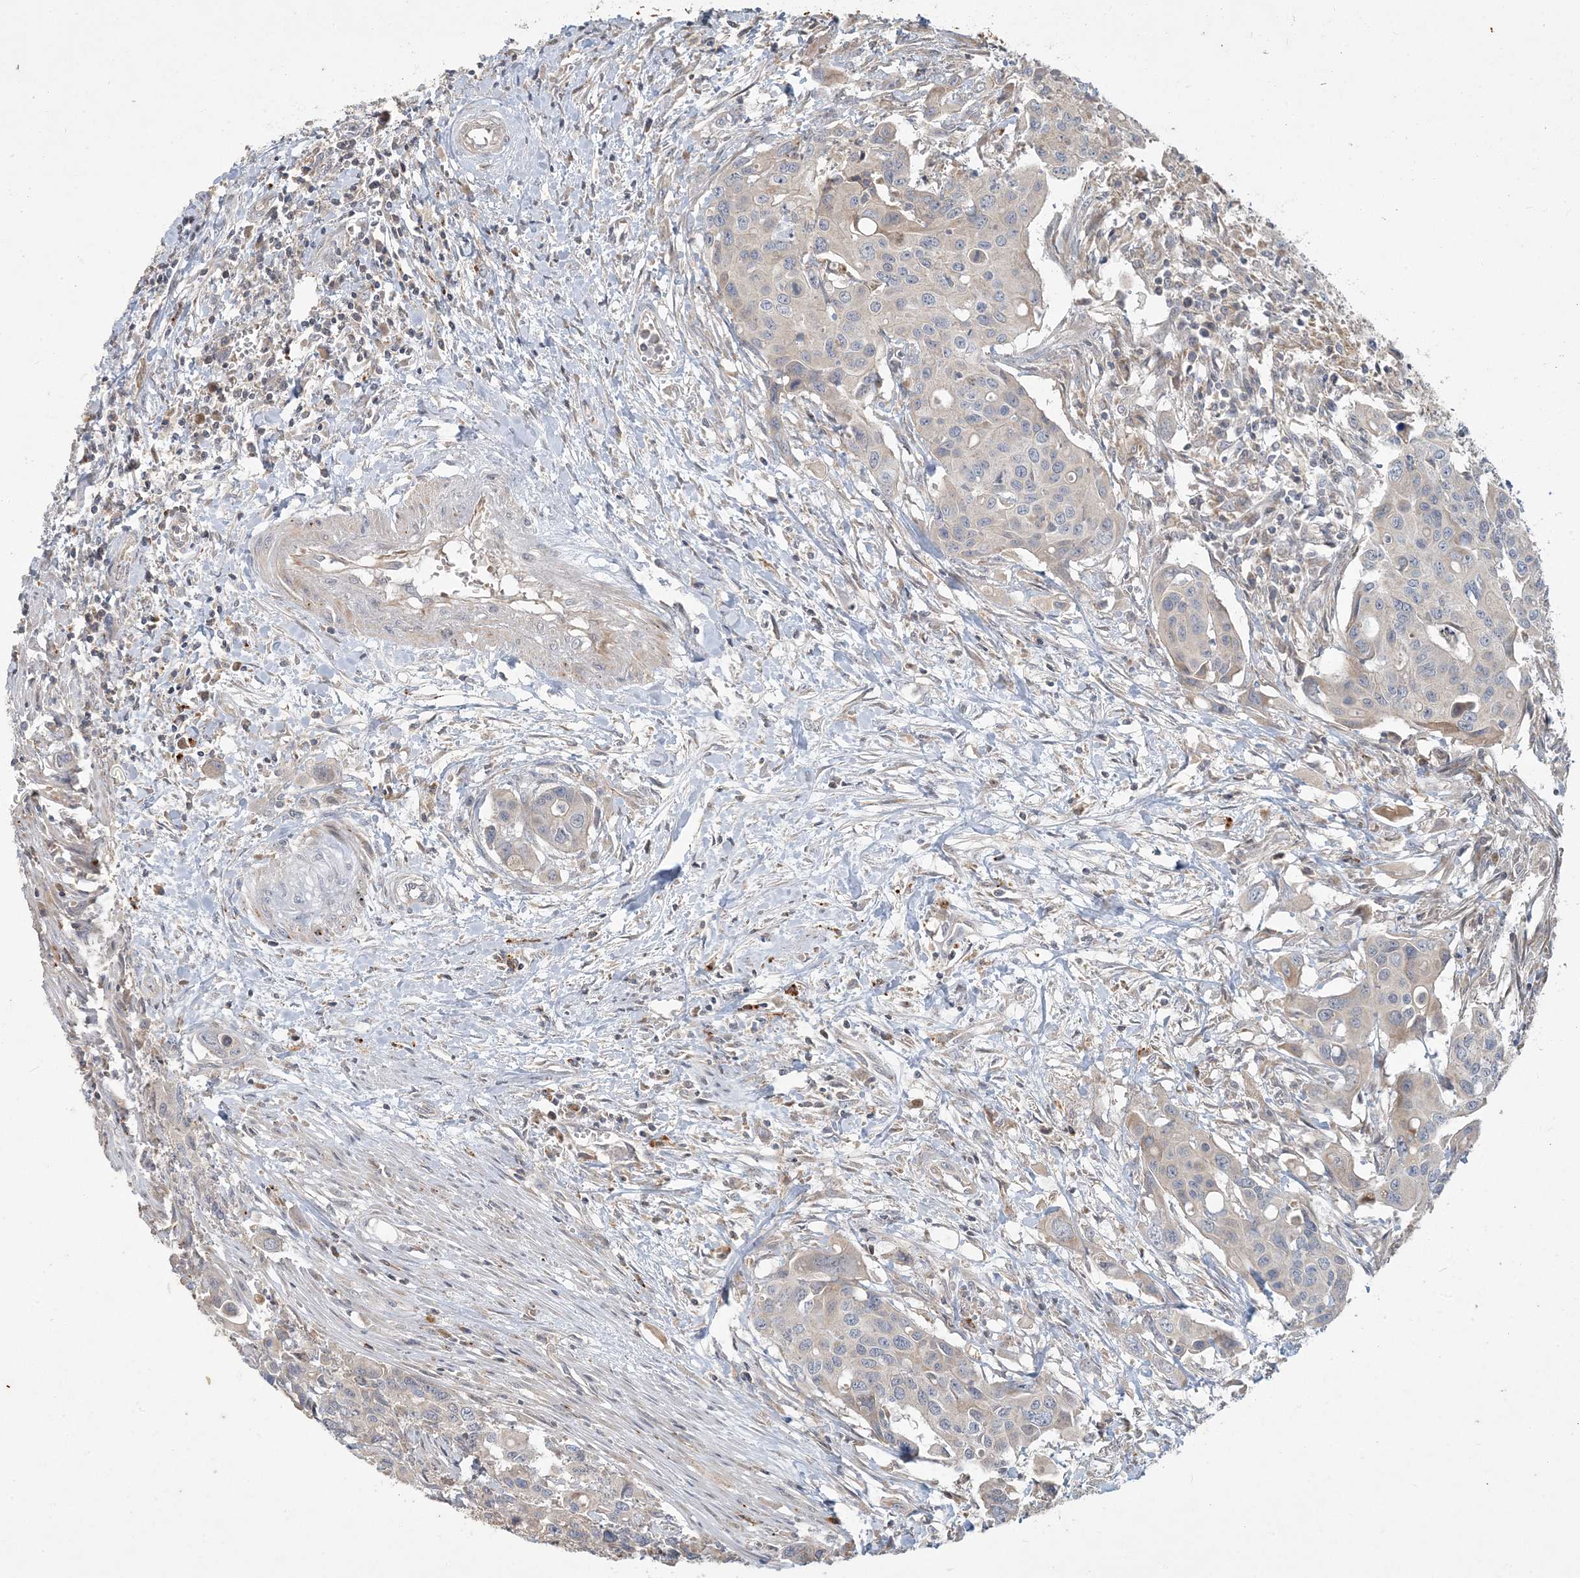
{"staining": {"intensity": "weak", "quantity": "<25%", "location": "cytoplasmic/membranous"}, "tissue": "colorectal cancer", "cell_type": "Tumor cells", "image_type": "cancer", "snomed": [{"axis": "morphology", "description": "Adenocarcinoma, NOS"}, {"axis": "topography", "description": "Colon"}], "caption": "Human colorectal cancer stained for a protein using IHC exhibits no positivity in tumor cells.", "gene": "LTN1", "patient": {"sex": "male", "age": 77}}